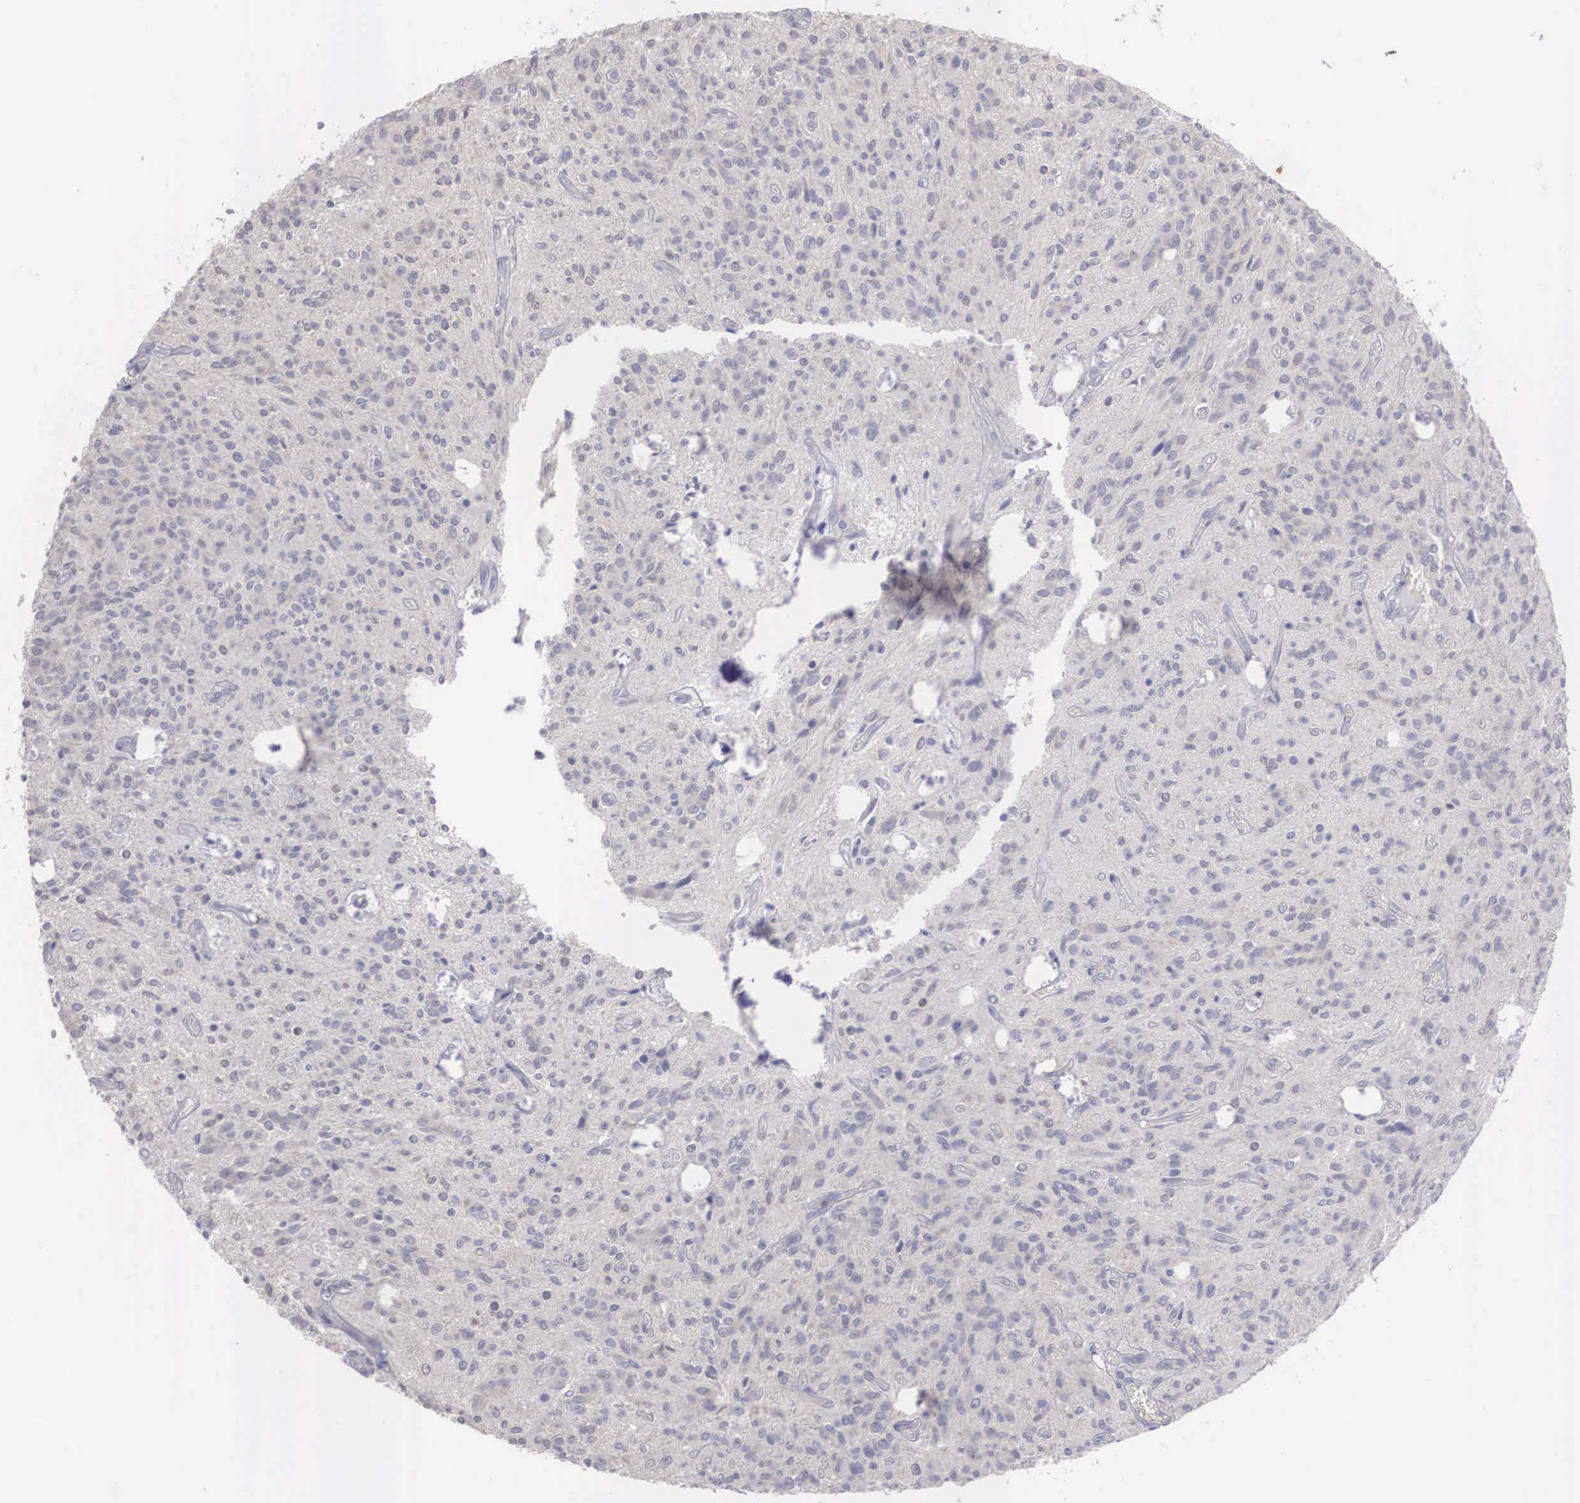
{"staining": {"intensity": "negative", "quantity": "none", "location": "none"}, "tissue": "glioma", "cell_type": "Tumor cells", "image_type": "cancer", "snomed": [{"axis": "morphology", "description": "Glioma, malignant, Low grade"}, {"axis": "topography", "description": "Brain"}], "caption": "Malignant low-grade glioma was stained to show a protein in brown. There is no significant positivity in tumor cells.", "gene": "REPS2", "patient": {"sex": "female", "age": 15}}